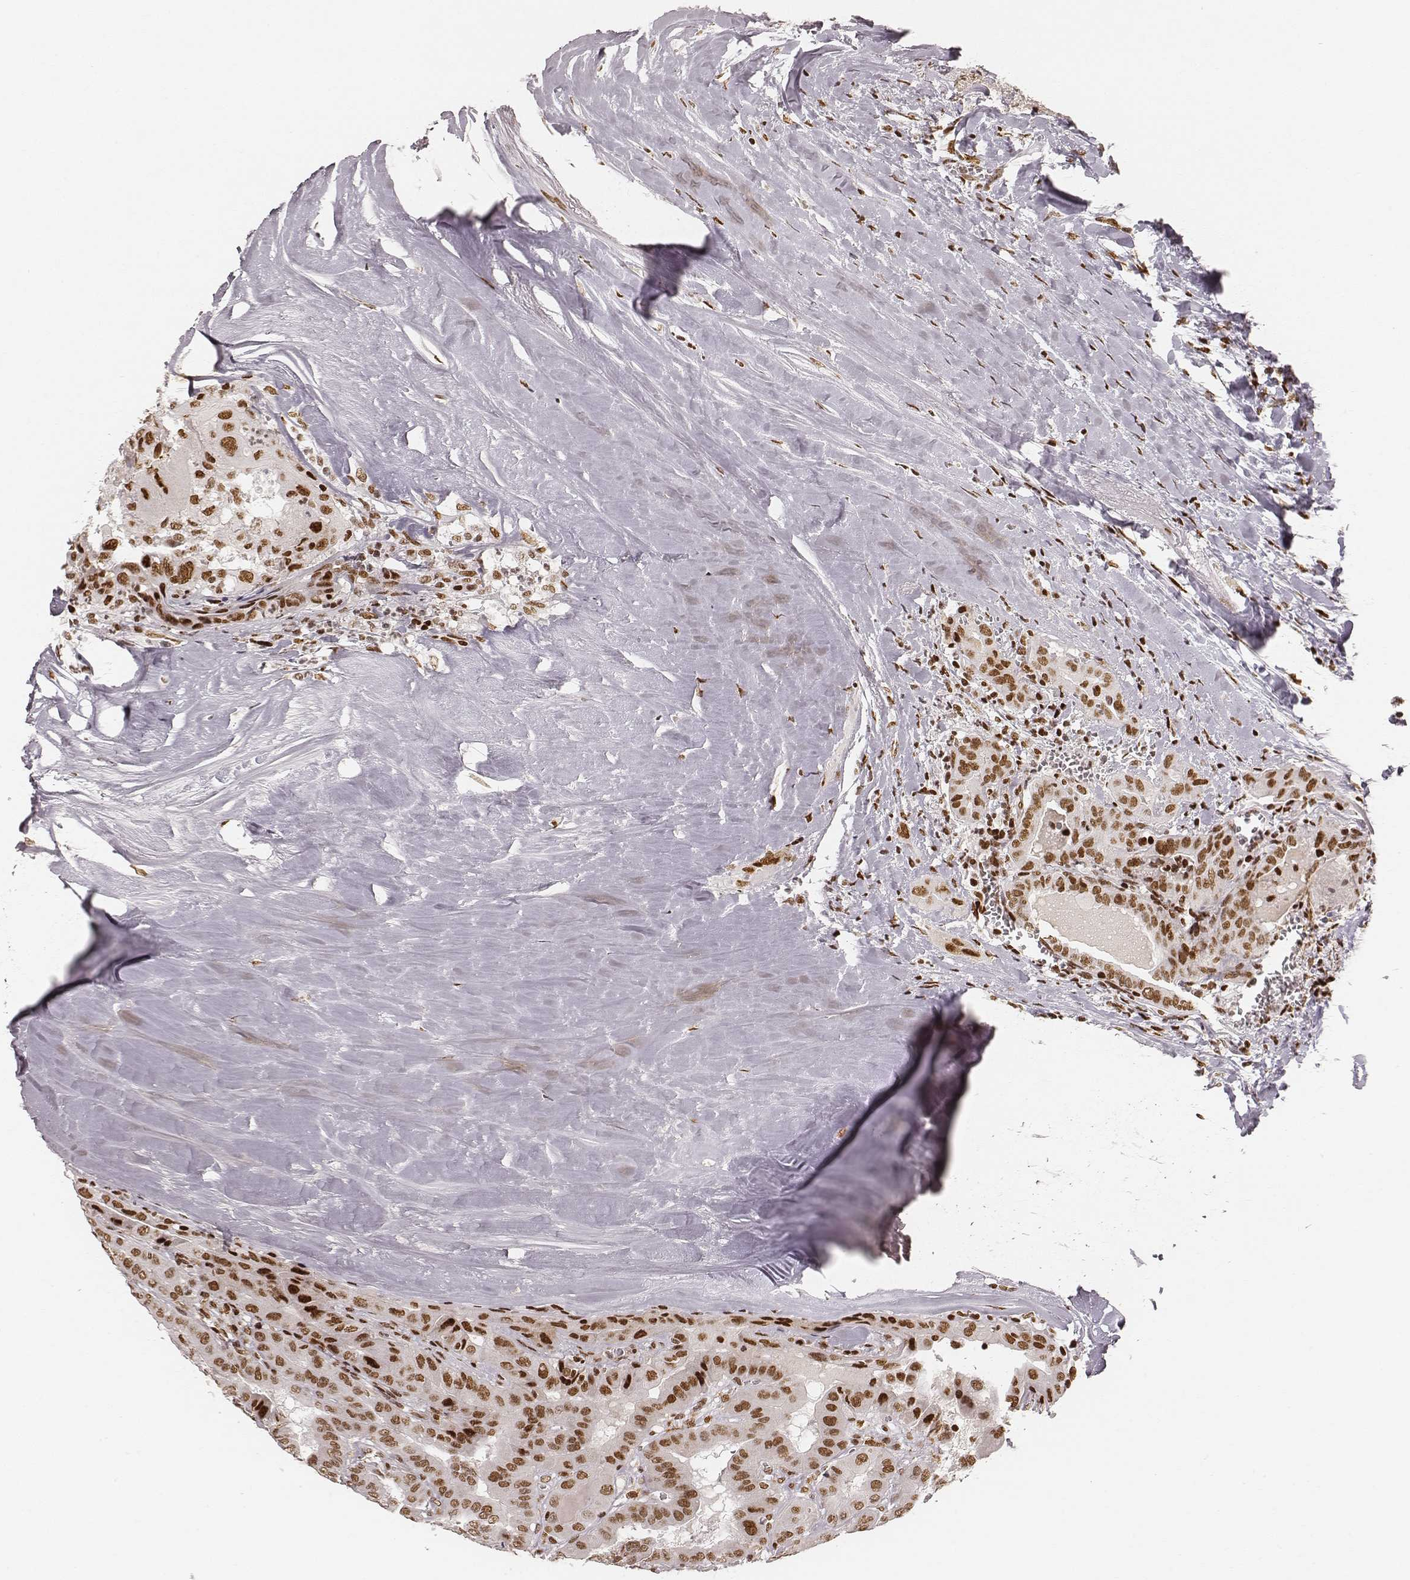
{"staining": {"intensity": "strong", "quantity": ">75%", "location": "nuclear"}, "tissue": "thyroid cancer", "cell_type": "Tumor cells", "image_type": "cancer", "snomed": [{"axis": "morphology", "description": "Papillary adenocarcinoma, NOS"}, {"axis": "topography", "description": "Thyroid gland"}], "caption": "This is a histology image of immunohistochemistry (IHC) staining of thyroid papillary adenocarcinoma, which shows strong staining in the nuclear of tumor cells.", "gene": "HNRNPC", "patient": {"sex": "female", "age": 37}}